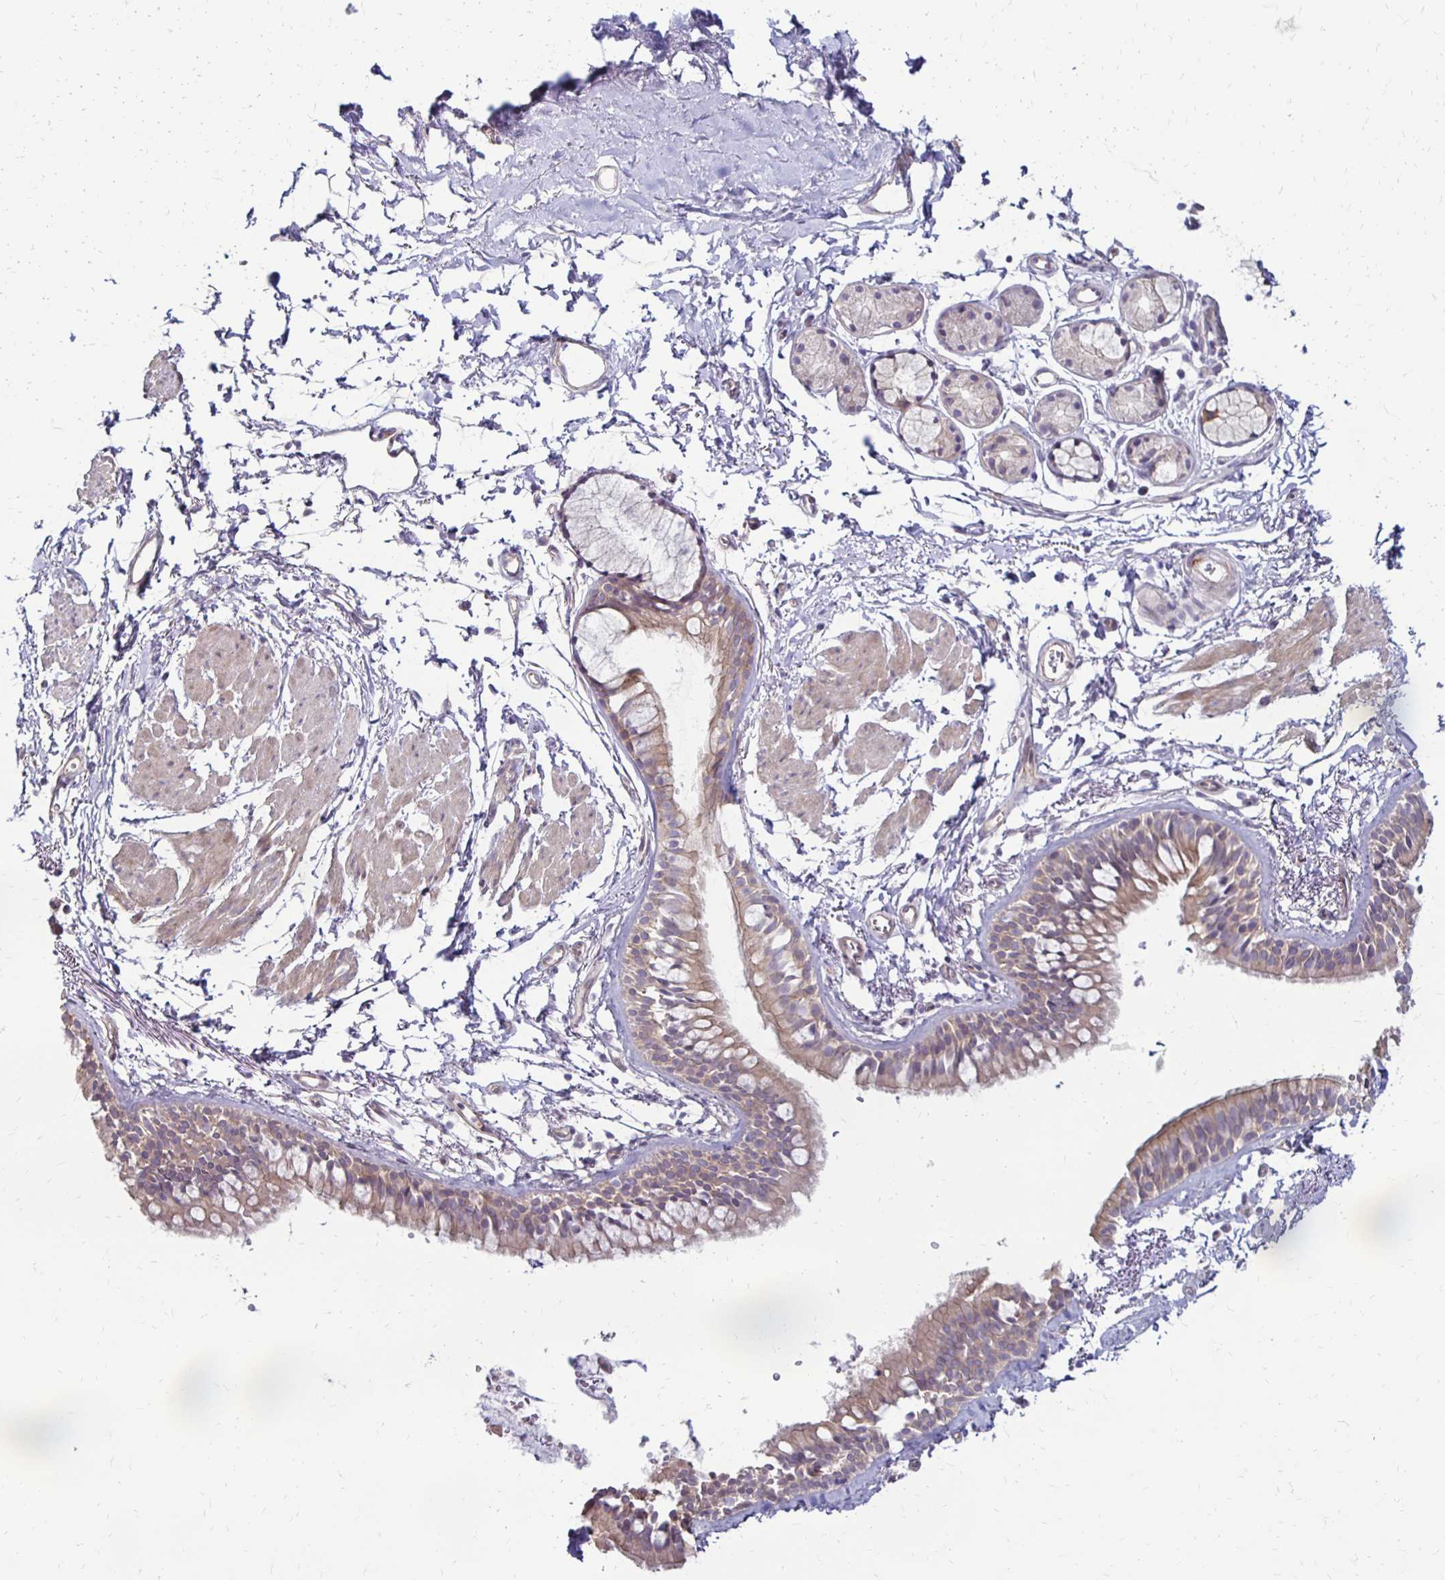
{"staining": {"intensity": "weak", "quantity": ">75%", "location": "cytoplasmic/membranous"}, "tissue": "bronchus", "cell_type": "Respiratory epithelial cells", "image_type": "normal", "snomed": [{"axis": "morphology", "description": "Normal tissue, NOS"}, {"axis": "topography", "description": "Cartilage tissue"}, {"axis": "topography", "description": "Bronchus"}, {"axis": "topography", "description": "Peripheral nerve tissue"}], "caption": "A brown stain shows weak cytoplasmic/membranous positivity of a protein in respiratory epithelial cells of unremarkable bronchus.", "gene": "KATNBL1", "patient": {"sex": "female", "age": 59}}